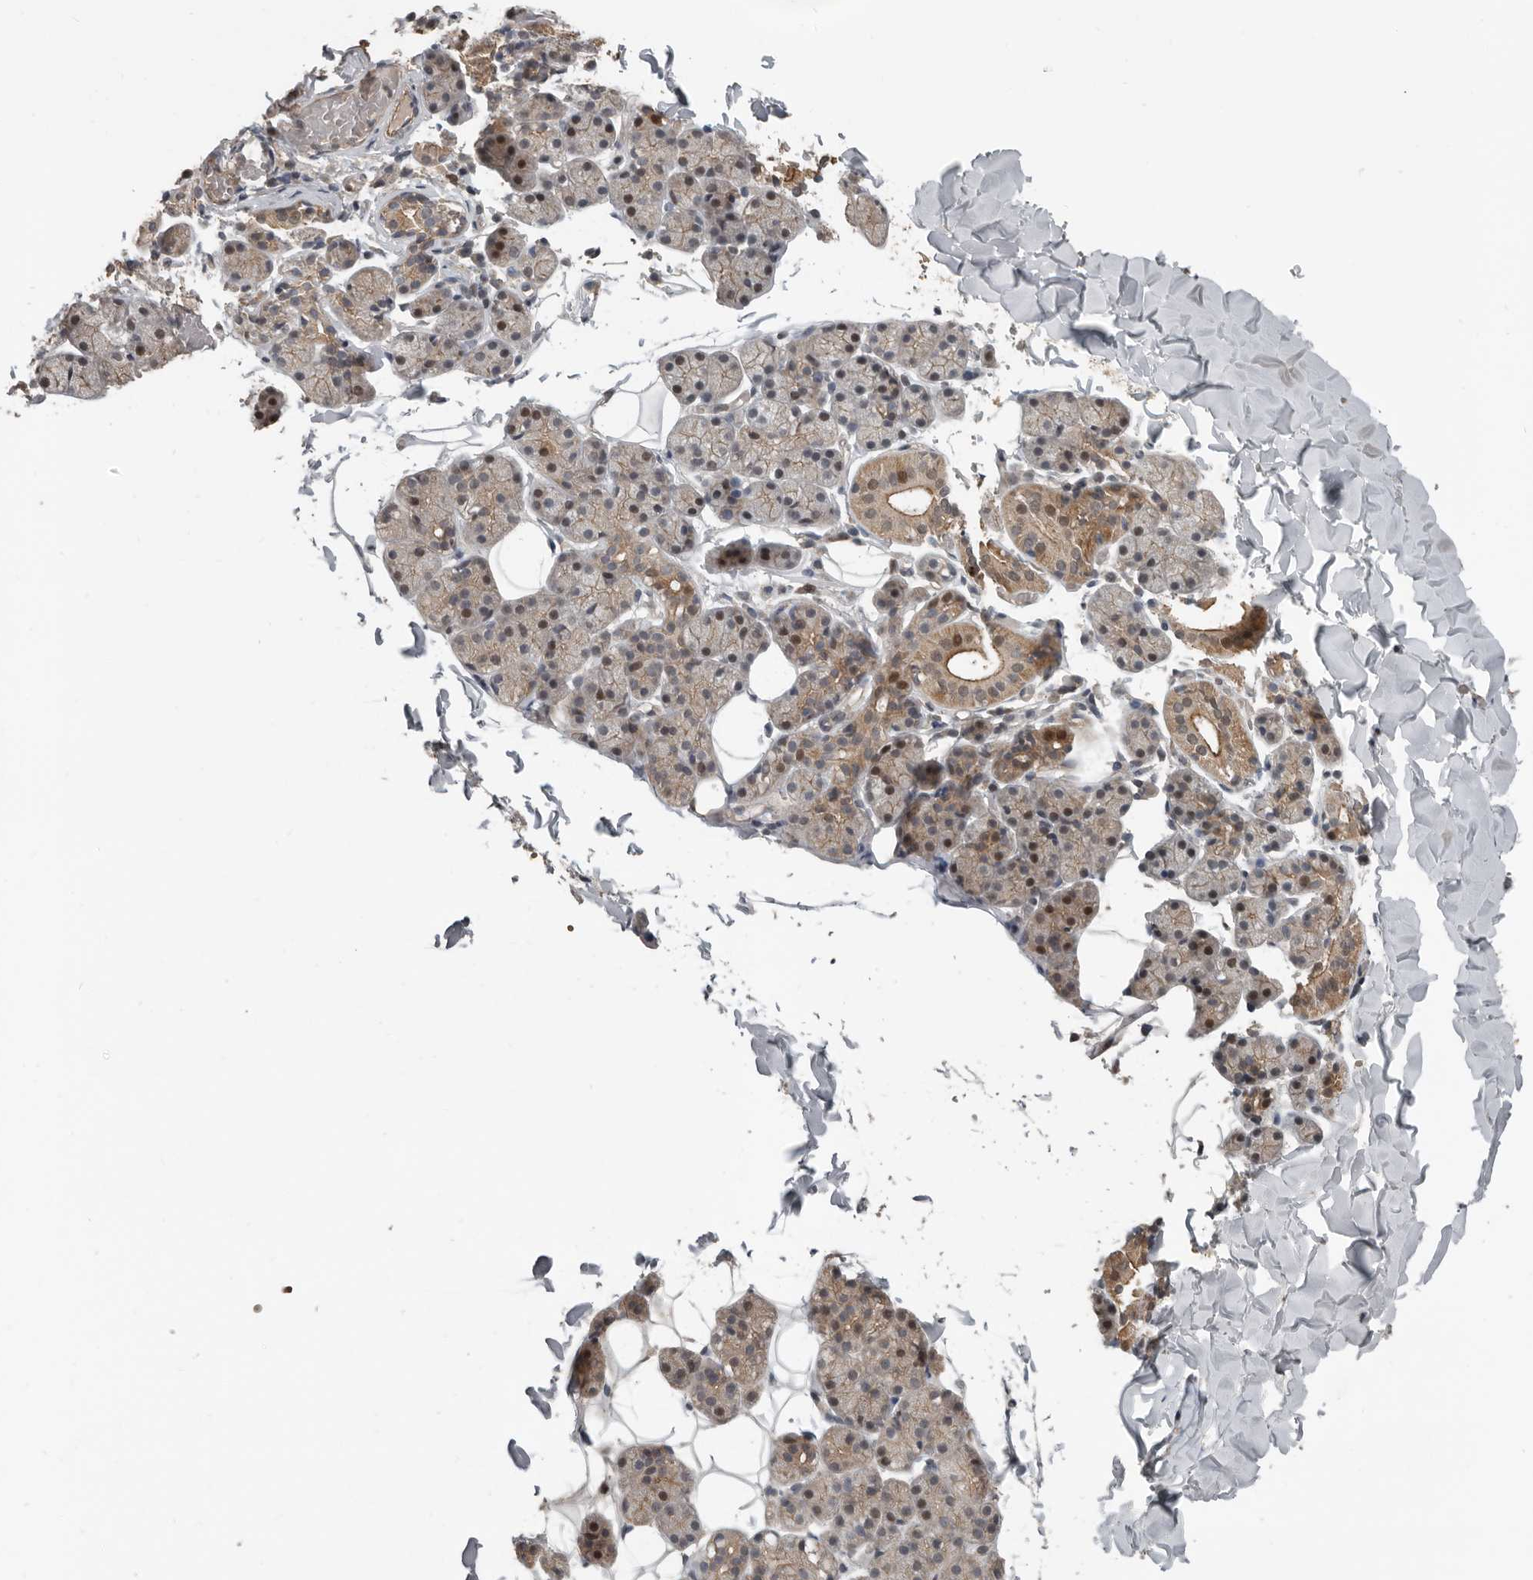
{"staining": {"intensity": "moderate", "quantity": "25%-75%", "location": "cytoplasmic/membranous,nuclear"}, "tissue": "salivary gland", "cell_type": "Glandular cells", "image_type": "normal", "snomed": [{"axis": "morphology", "description": "Normal tissue, NOS"}, {"axis": "topography", "description": "Salivary gland"}], "caption": "Unremarkable salivary gland reveals moderate cytoplasmic/membranous,nuclear positivity in approximately 25%-75% of glandular cells.", "gene": "YOD1", "patient": {"sex": "female", "age": 33}}